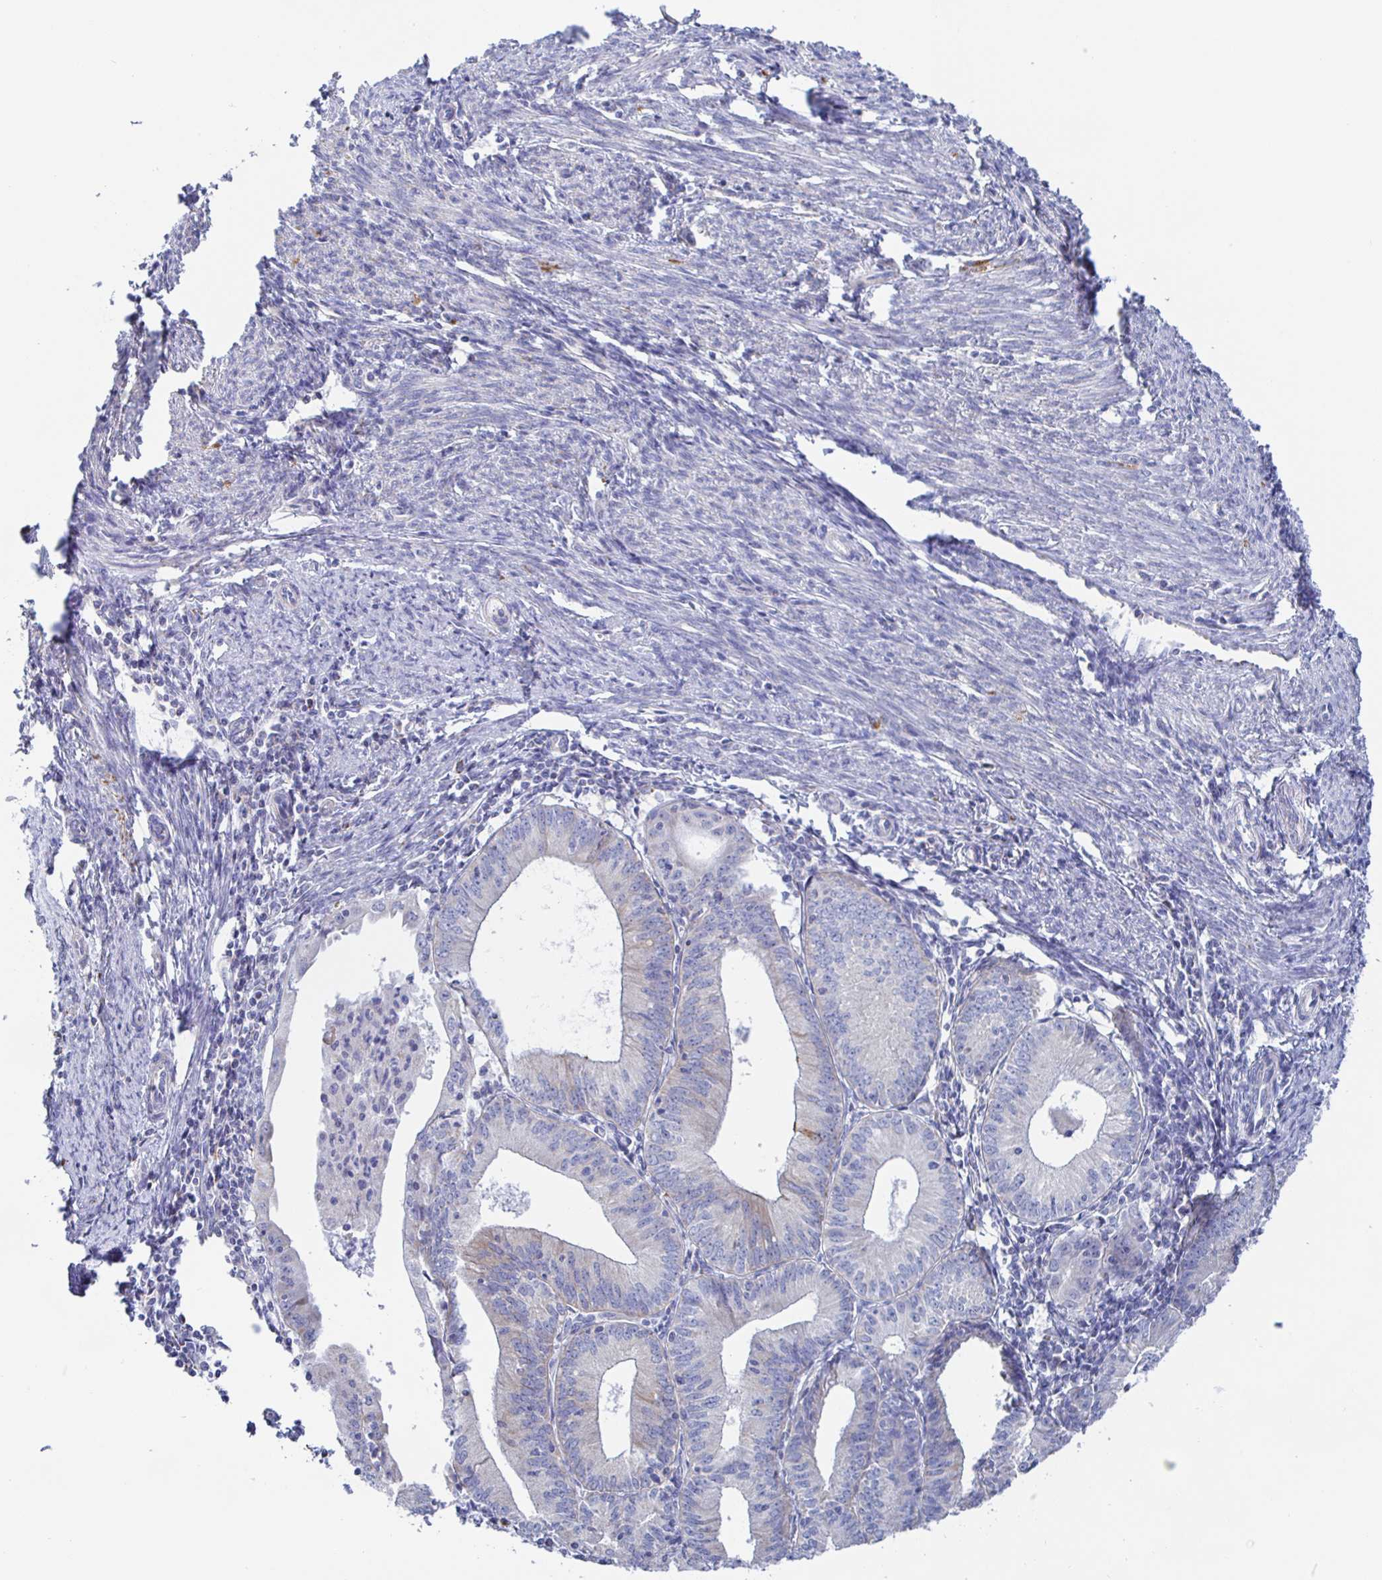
{"staining": {"intensity": "negative", "quantity": "none", "location": "none"}, "tissue": "endometrial cancer", "cell_type": "Tumor cells", "image_type": "cancer", "snomed": [{"axis": "morphology", "description": "Adenocarcinoma, NOS"}, {"axis": "topography", "description": "Endometrium"}], "caption": "This is an IHC photomicrograph of human endometrial adenocarcinoma. There is no expression in tumor cells.", "gene": "SYNGR4", "patient": {"sex": "female", "age": 60}}